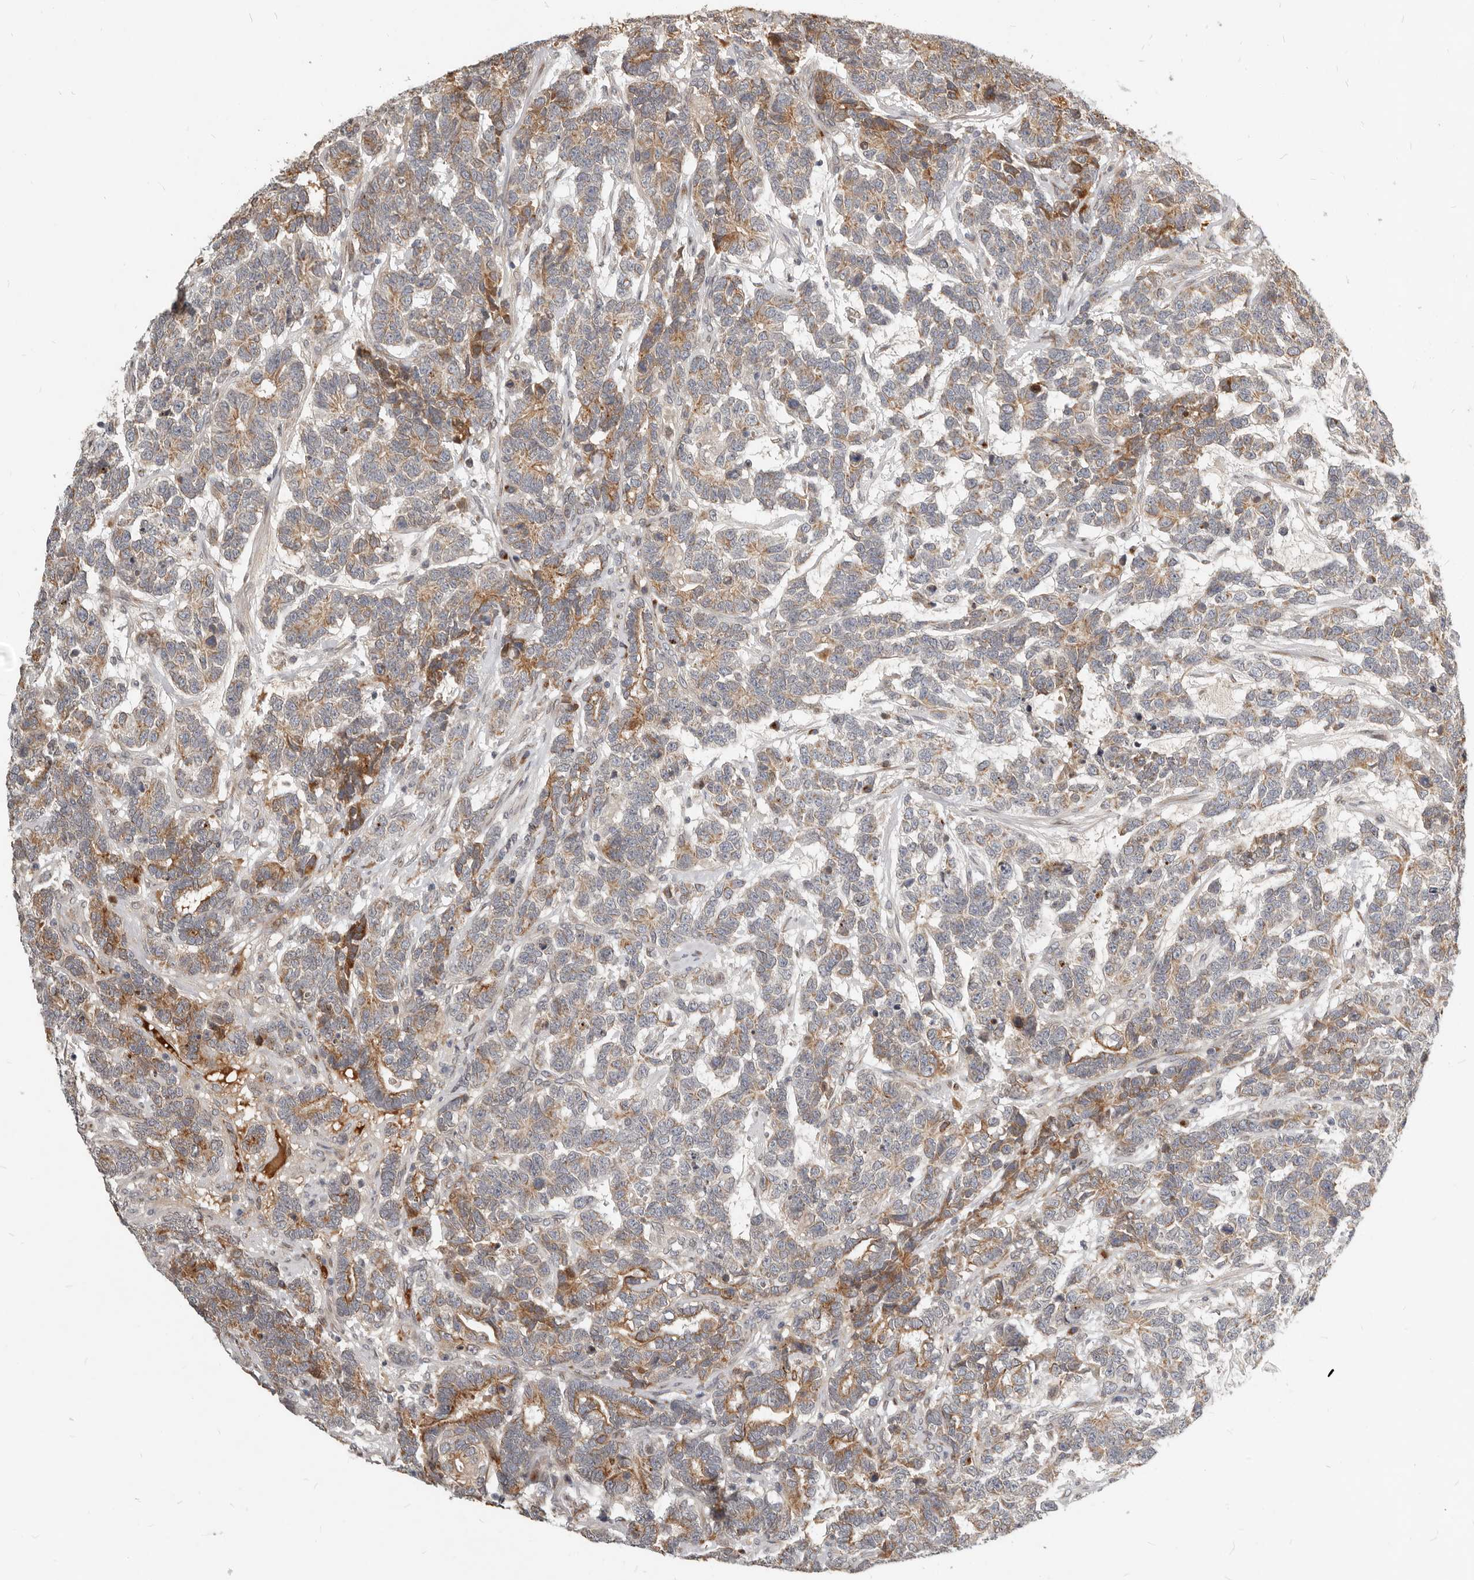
{"staining": {"intensity": "moderate", "quantity": "25%-75%", "location": "cytoplasmic/membranous"}, "tissue": "testis cancer", "cell_type": "Tumor cells", "image_type": "cancer", "snomed": [{"axis": "morphology", "description": "Carcinoma, Embryonal, NOS"}, {"axis": "topography", "description": "Testis"}], "caption": "An image of embryonal carcinoma (testis) stained for a protein demonstrates moderate cytoplasmic/membranous brown staining in tumor cells. (Brightfield microscopy of DAB IHC at high magnification).", "gene": "NPY4R", "patient": {"sex": "male", "age": 26}}